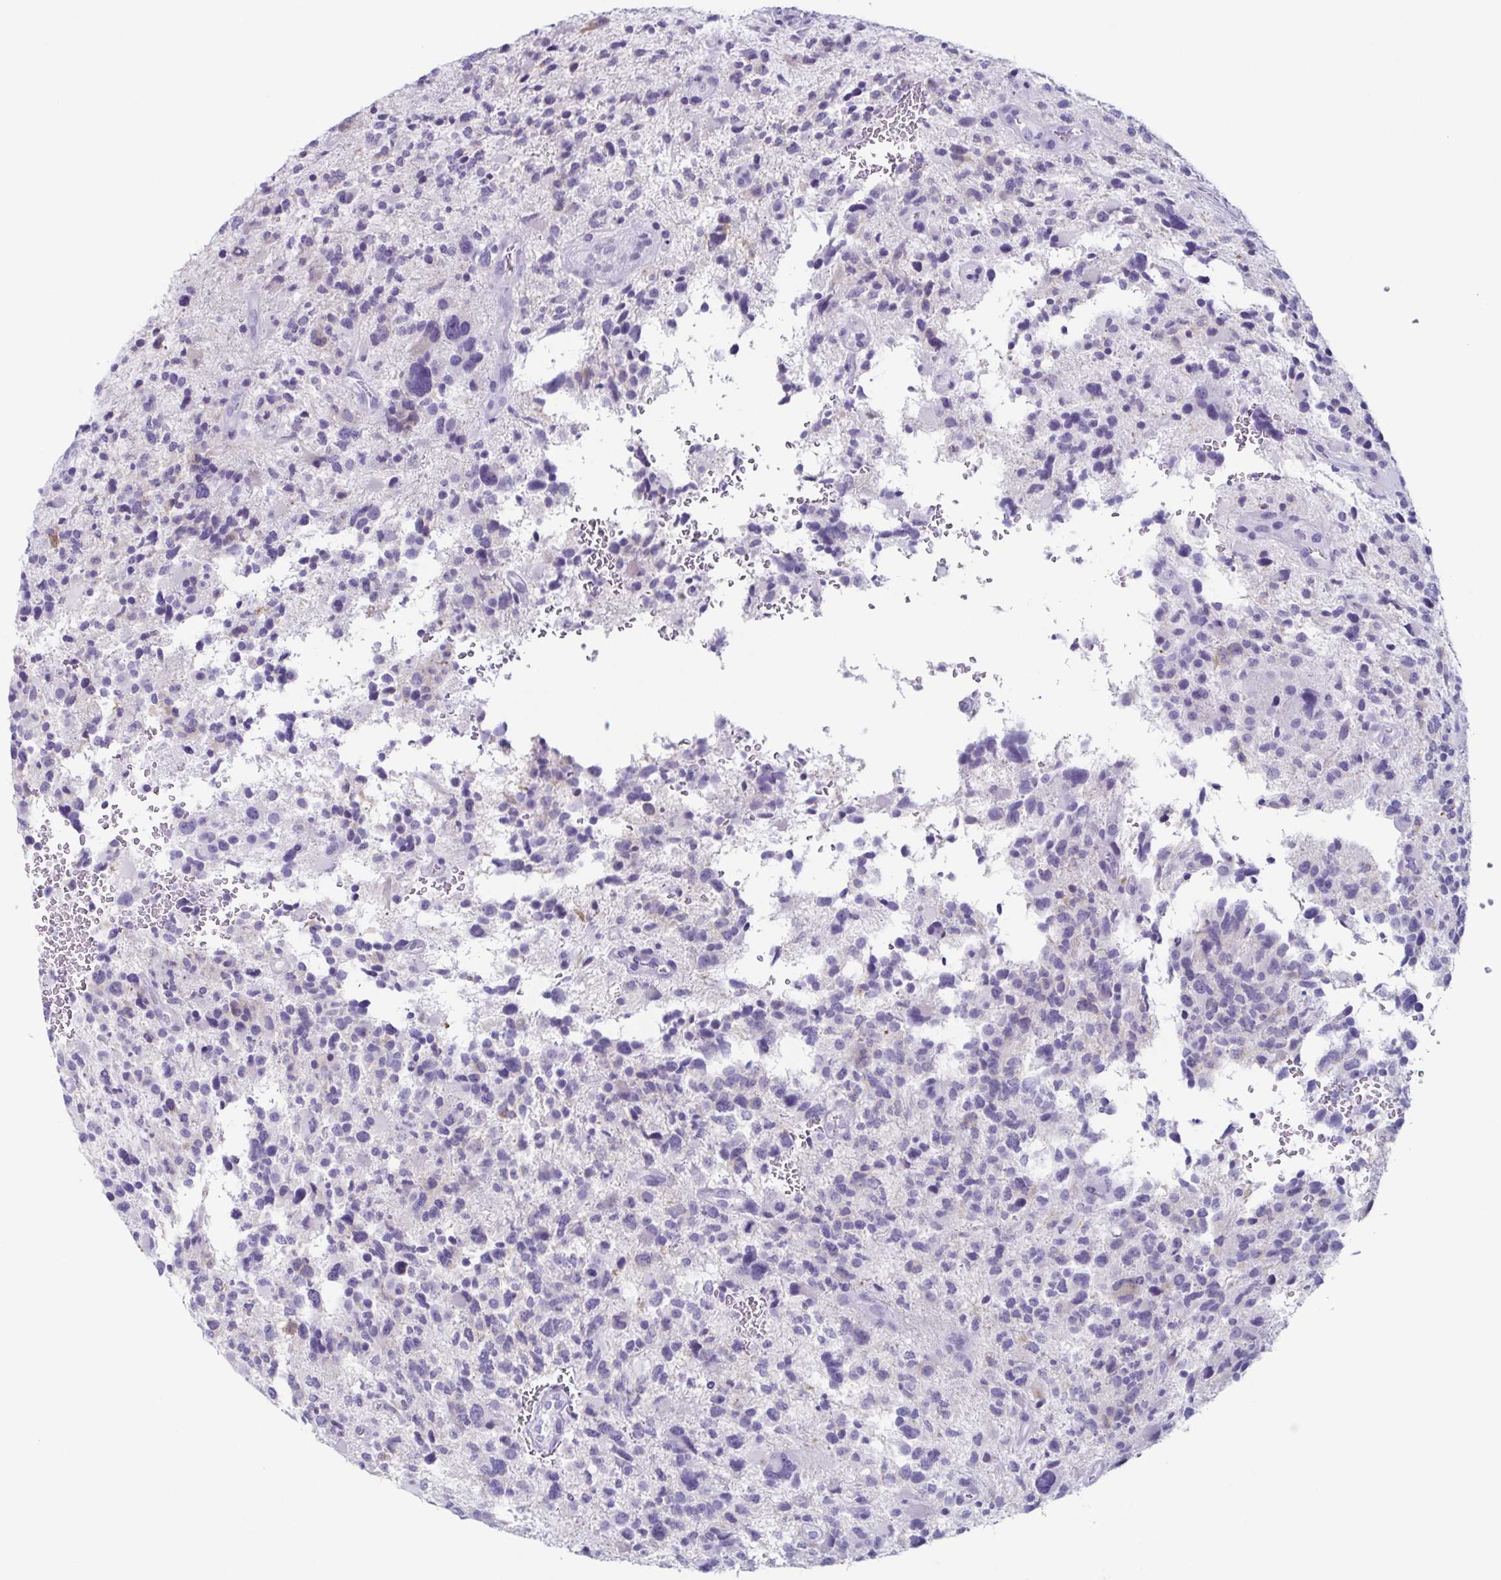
{"staining": {"intensity": "negative", "quantity": "none", "location": "none"}, "tissue": "glioma", "cell_type": "Tumor cells", "image_type": "cancer", "snomed": [{"axis": "morphology", "description": "Glioma, malignant, High grade"}, {"axis": "topography", "description": "Brain"}], "caption": "A photomicrograph of glioma stained for a protein reveals no brown staining in tumor cells.", "gene": "ENKUR", "patient": {"sex": "female", "age": 71}}